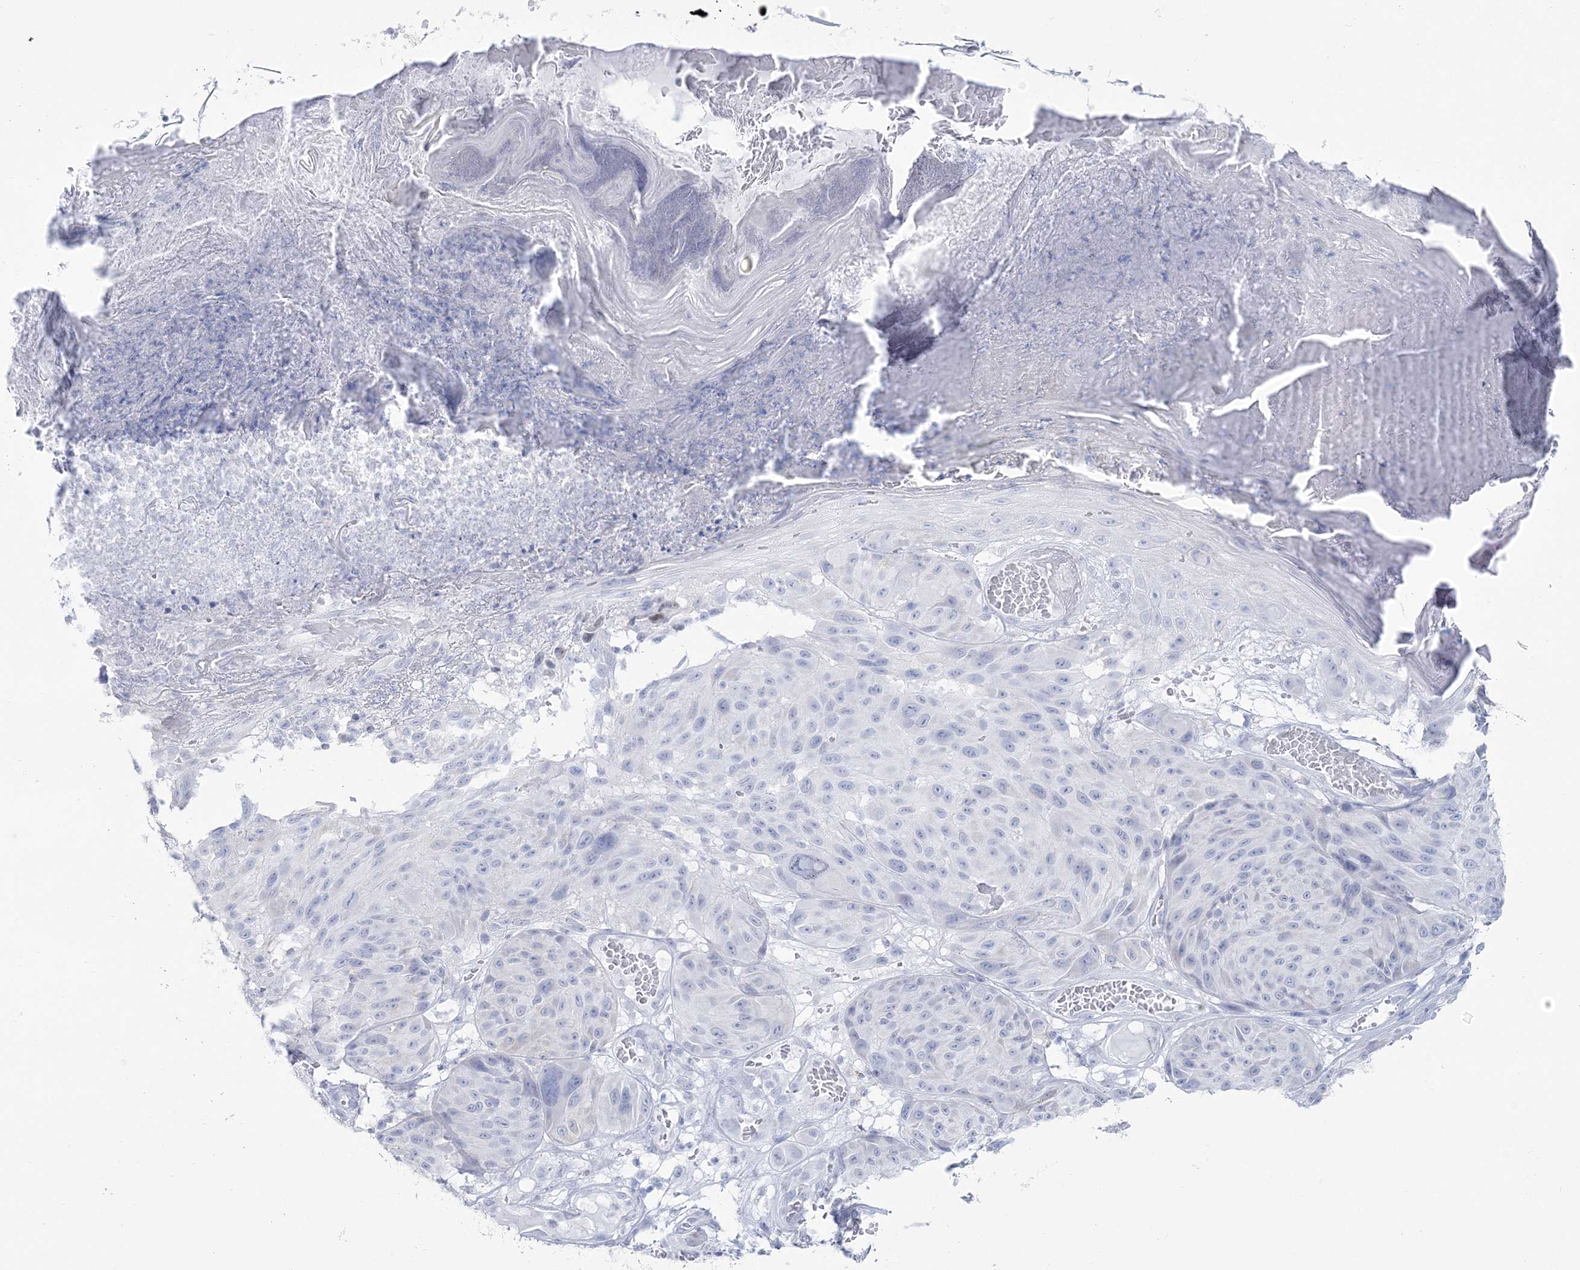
{"staining": {"intensity": "negative", "quantity": "none", "location": "none"}, "tissue": "melanoma", "cell_type": "Tumor cells", "image_type": "cancer", "snomed": [{"axis": "morphology", "description": "Malignant melanoma, NOS"}, {"axis": "topography", "description": "Skin"}], "caption": "DAB immunohistochemical staining of malignant melanoma displays no significant staining in tumor cells.", "gene": "ZNF843", "patient": {"sex": "male", "age": 83}}